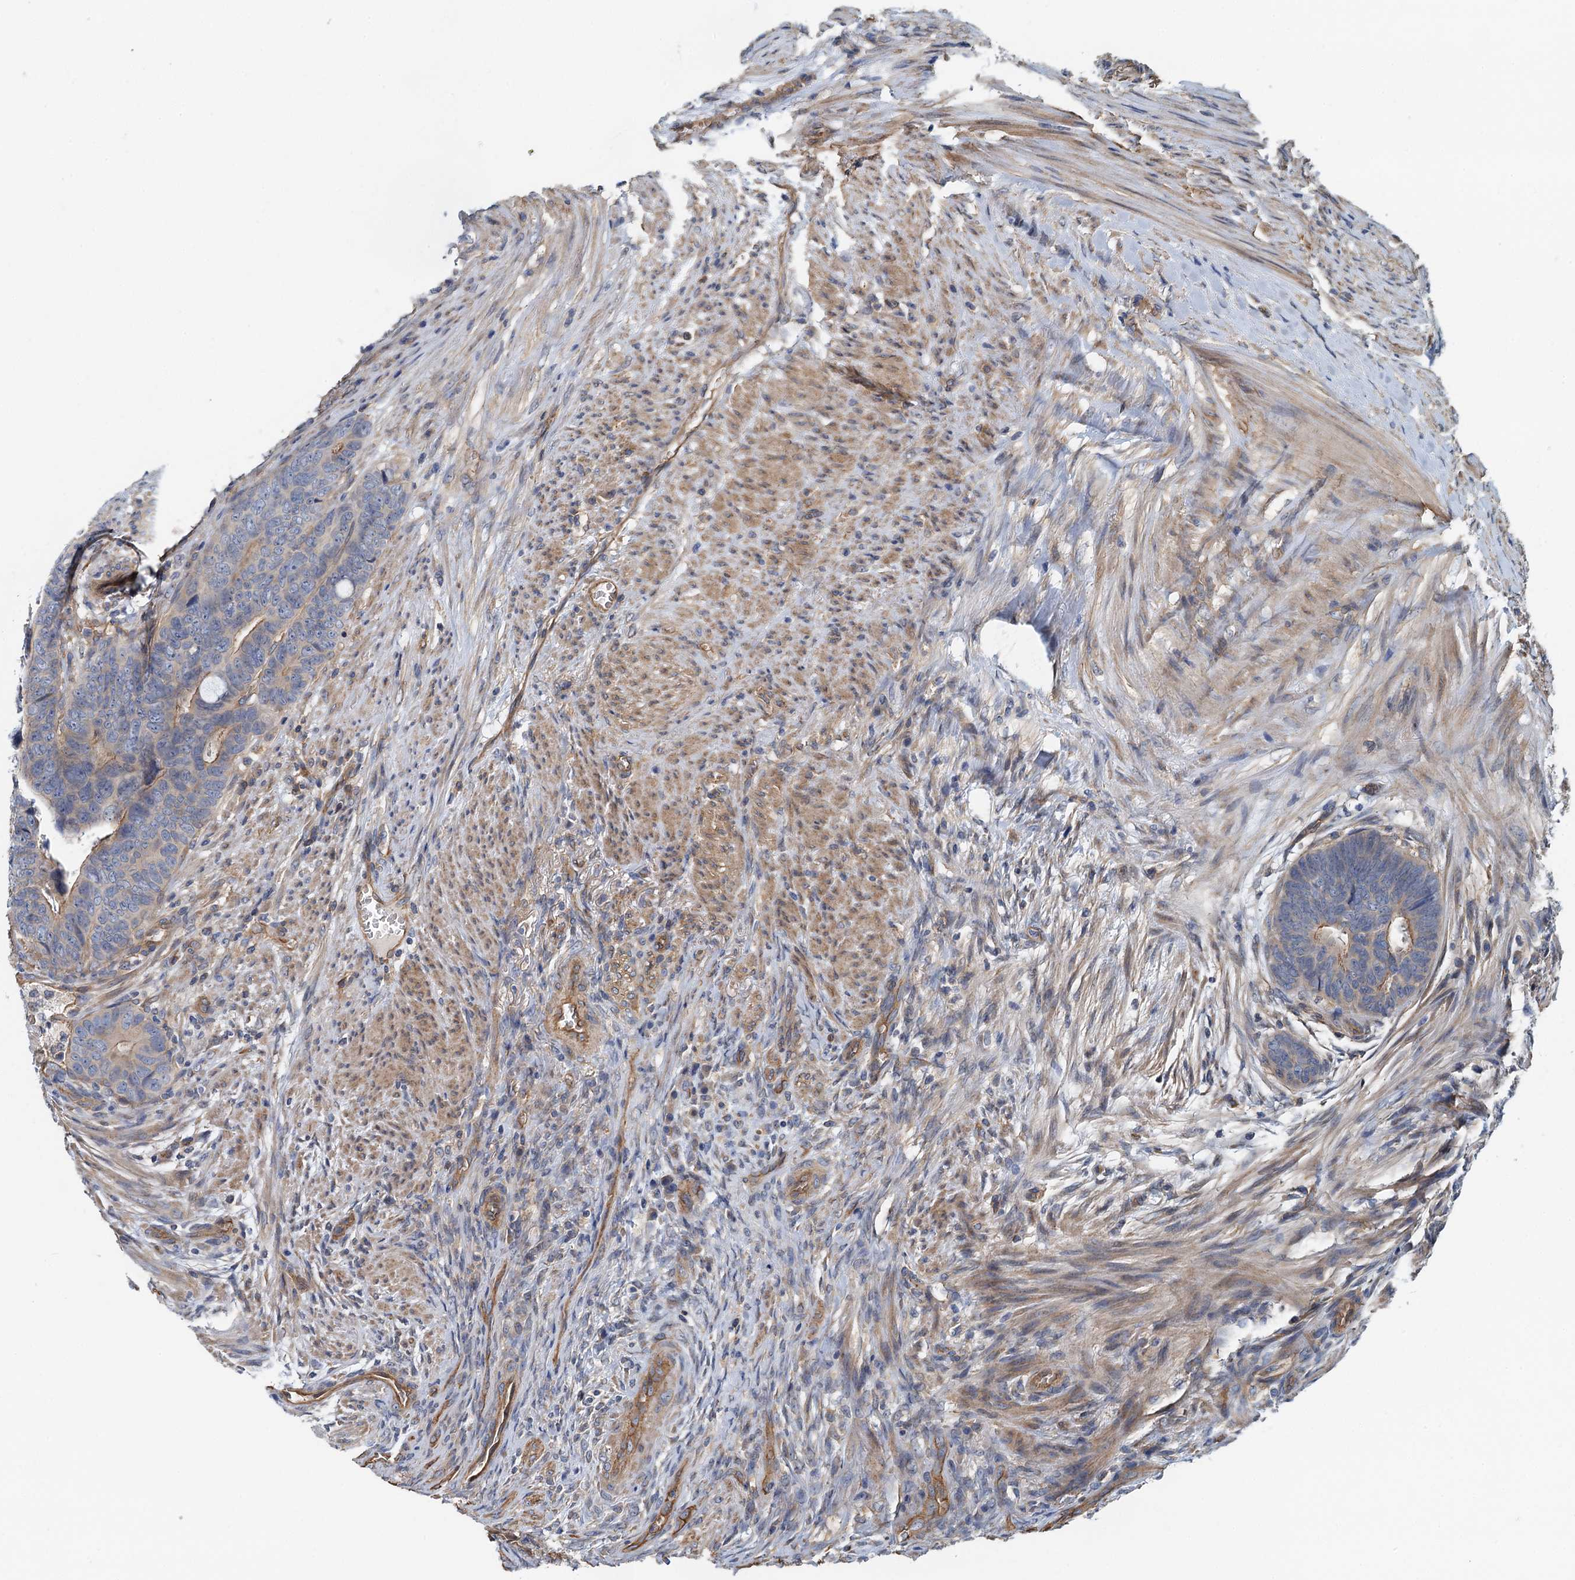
{"staining": {"intensity": "weak", "quantity": "25%-75%", "location": "cytoplasmic/membranous"}, "tissue": "colorectal cancer", "cell_type": "Tumor cells", "image_type": "cancer", "snomed": [{"axis": "morphology", "description": "Adenocarcinoma, NOS"}, {"axis": "topography", "description": "Rectum"}], "caption": "IHC histopathology image of neoplastic tissue: colorectal cancer (adenocarcinoma) stained using immunohistochemistry exhibits low levels of weak protein expression localized specifically in the cytoplasmic/membranous of tumor cells, appearing as a cytoplasmic/membranous brown color.", "gene": "ROGDI", "patient": {"sex": "female", "age": 78}}